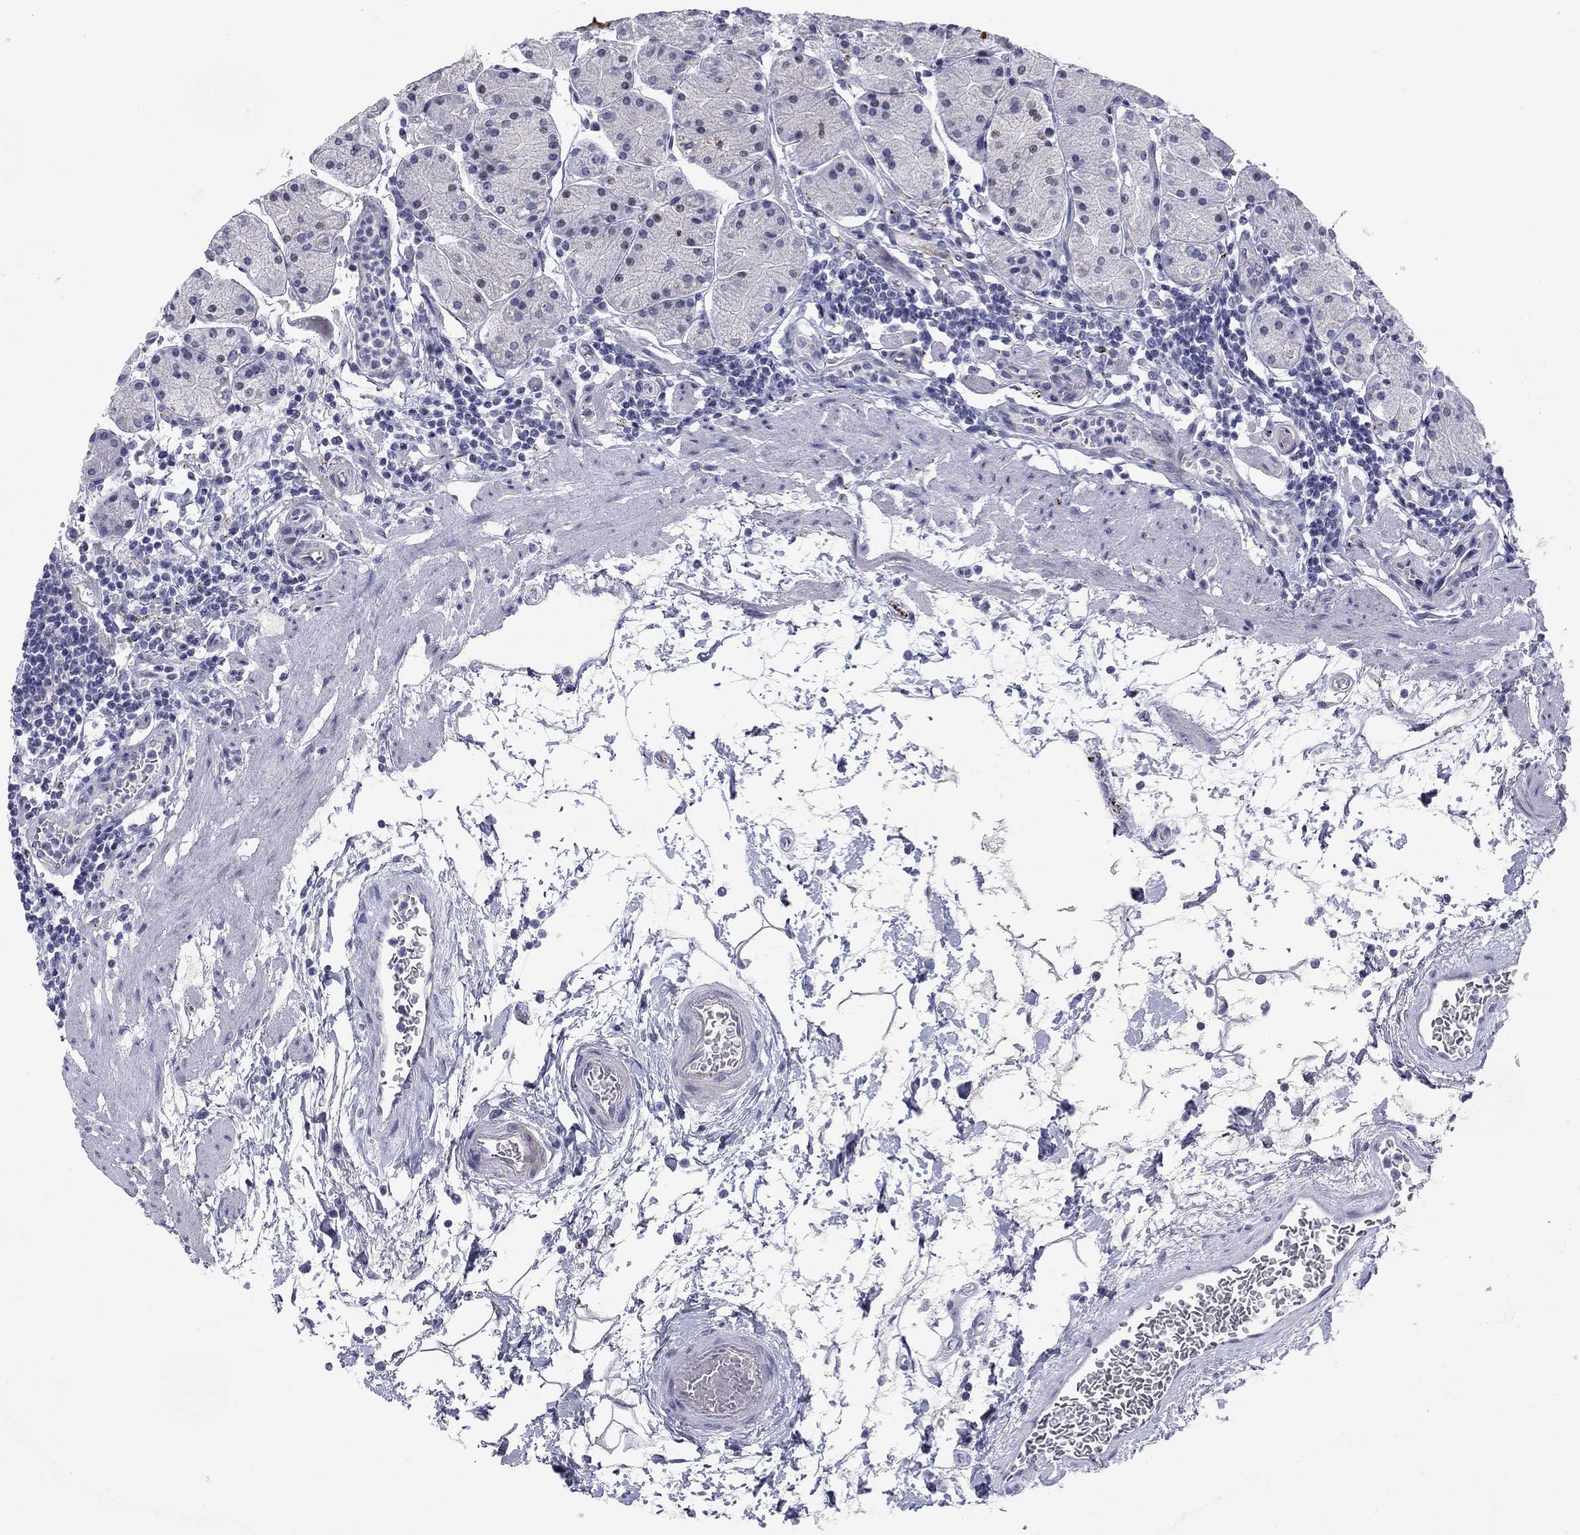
{"staining": {"intensity": "weak", "quantity": "<25%", "location": "cytoplasmic/membranous"}, "tissue": "stomach", "cell_type": "Glandular cells", "image_type": "normal", "snomed": [{"axis": "morphology", "description": "Normal tissue, NOS"}, {"axis": "topography", "description": "Stomach"}], "caption": "Normal stomach was stained to show a protein in brown. There is no significant positivity in glandular cells. The staining is performed using DAB (3,3'-diaminobenzidine) brown chromogen with nuclei counter-stained in using hematoxylin.", "gene": "PRPH", "patient": {"sex": "male", "age": 54}}